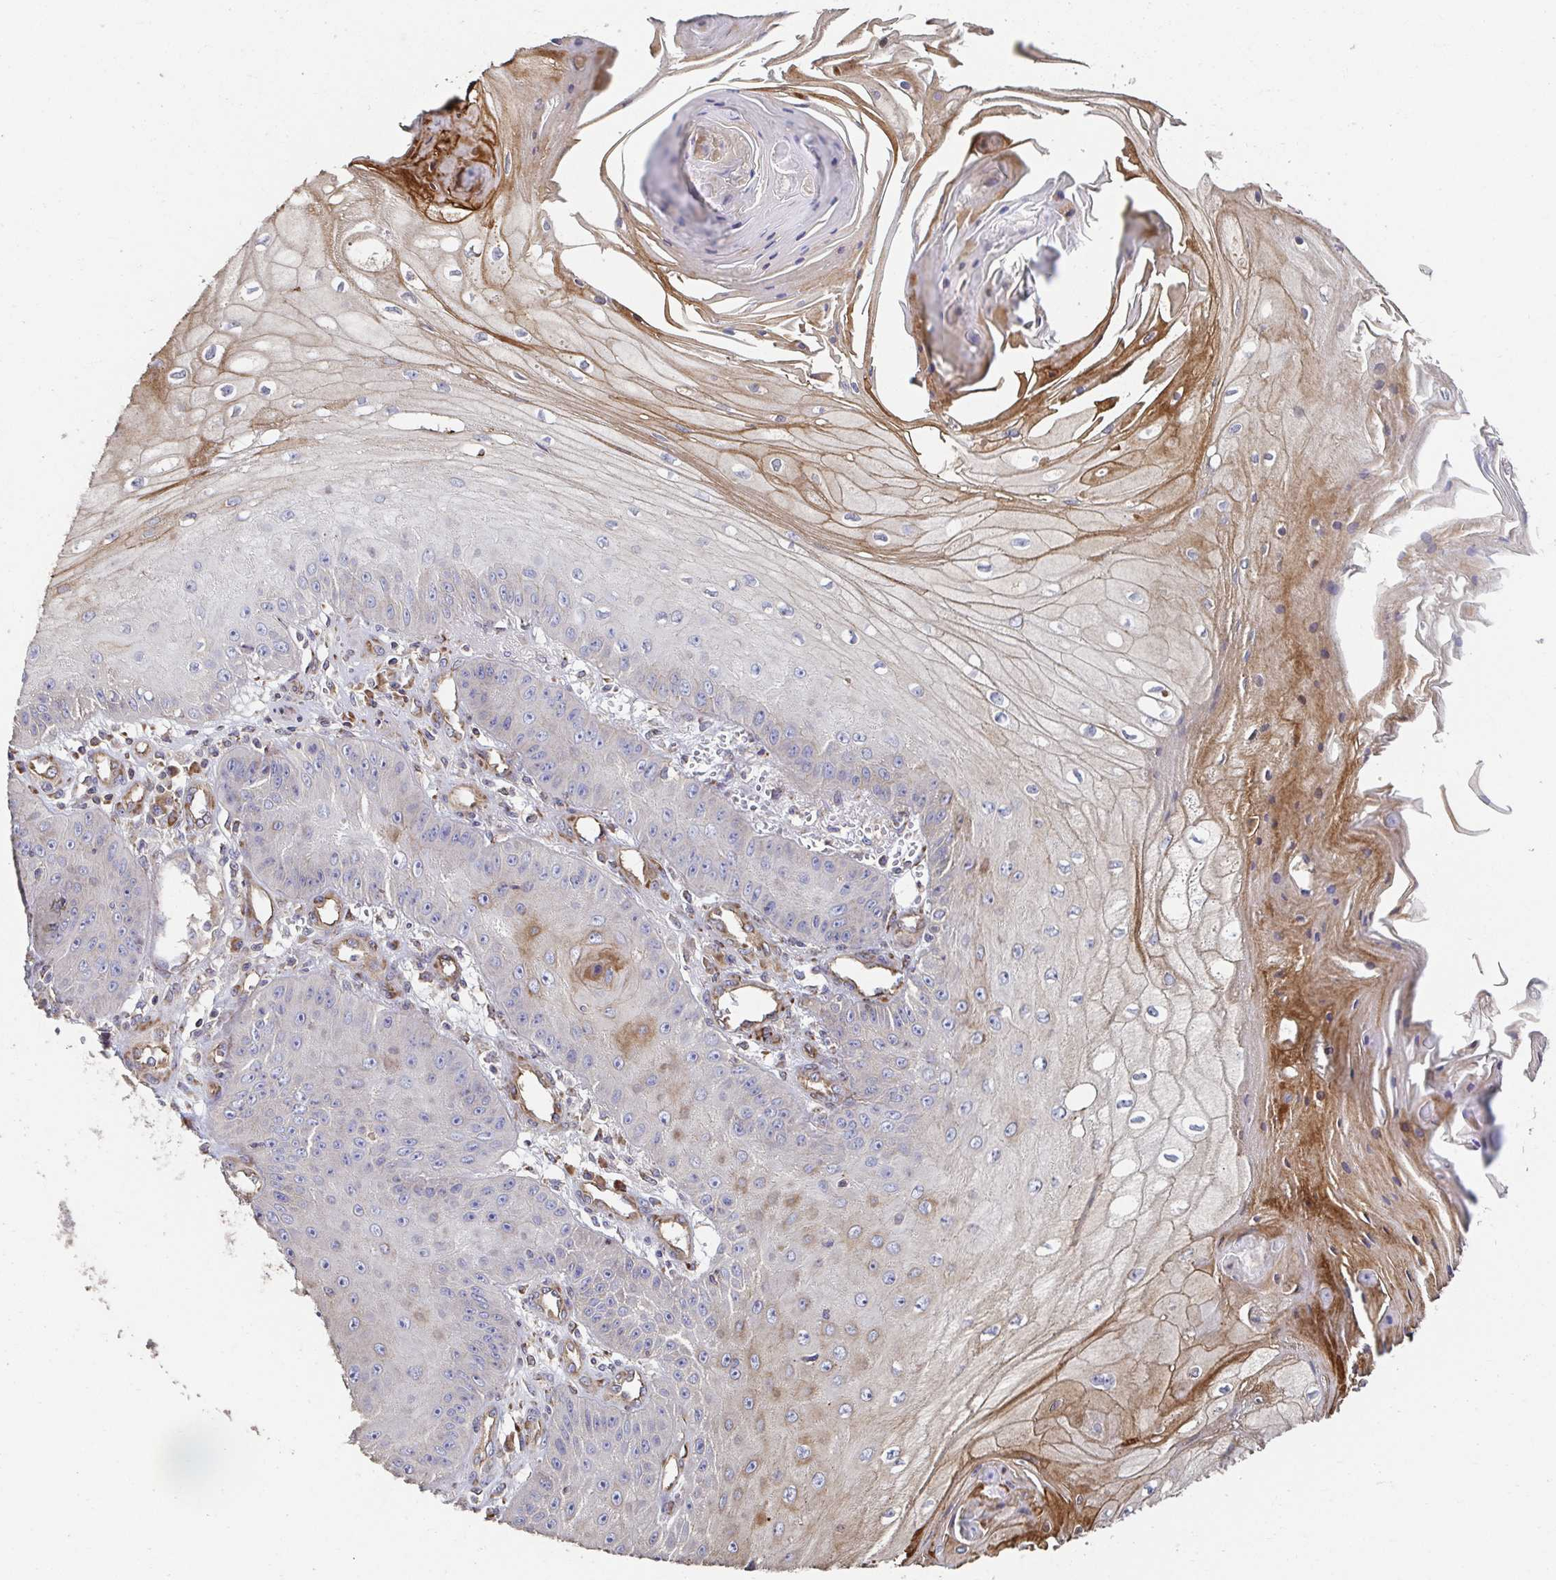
{"staining": {"intensity": "moderate", "quantity": "<25%", "location": "cytoplasmic/membranous"}, "tissue": "skin cancer", "cell_type": "Tumor cells", "image_type": "cancer", "snomed": [{"axis": "morphology", "description": "Squamous cell carcinoma, NOS"}, {"axis": "topography", "description": "Skin"}], "caption": "A photomicrograph of human skin cancer stained for a protein demonstrates moderate cytoplasmic/membranous brown staining in tumor cells.", "gene": "APBB1", "patient": {"sex": "male", "age": 70}}